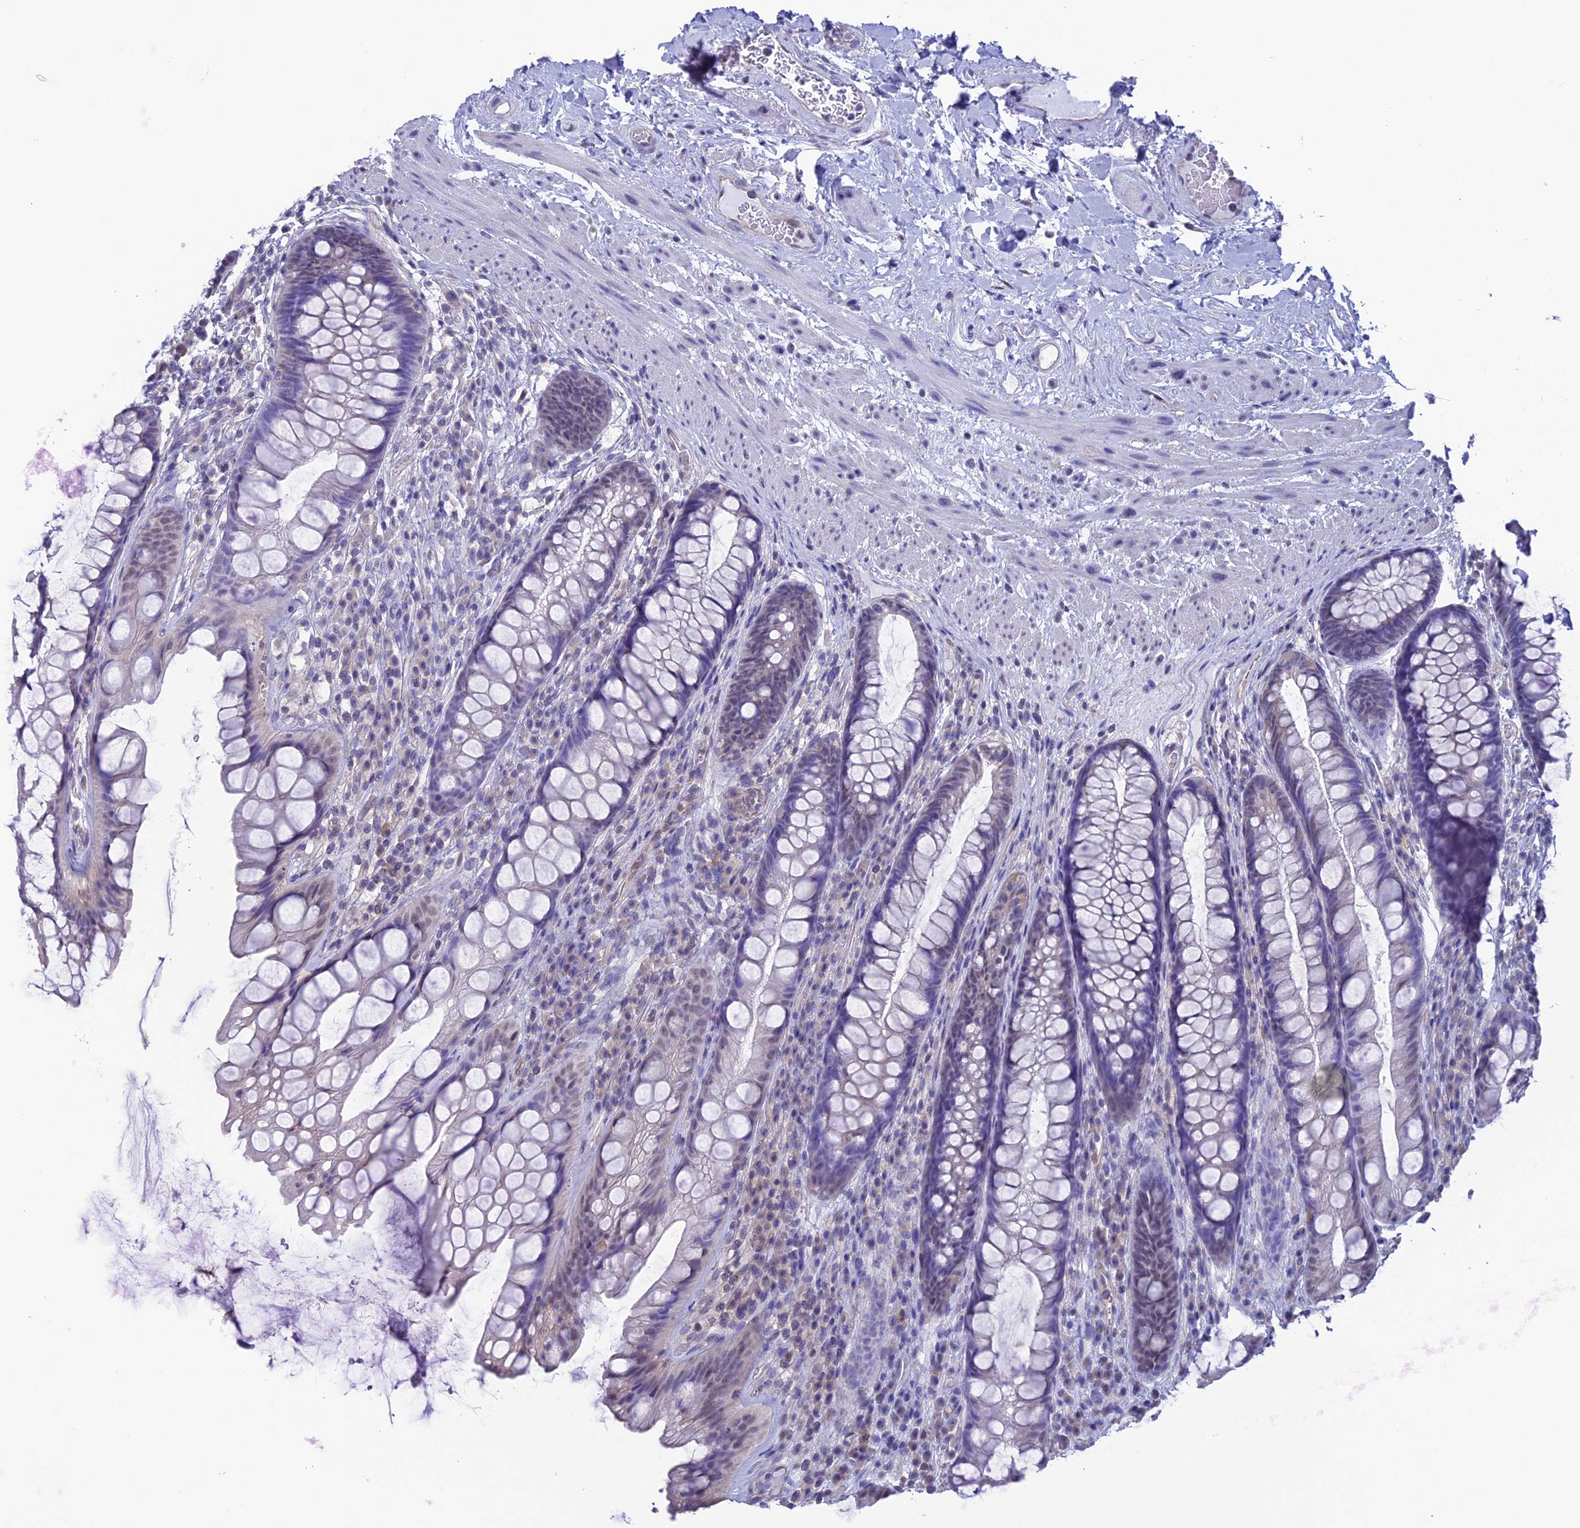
{"staining": {"intensity": "weak", "quantity": "<25%", "location": "nuclear"}, "tissue": "rectum", "cell_type": "Glandular cells", "image_type": "normal", "snomed": [{"axis": "morphology", "description": "Normal tissue, NOS"}, {"axis": "topography", "description": "Rectum"}], "caption": "A high-resolution photomicrograph shows immunohistochemistry (IHC) staining of normal rectum, which displays no significant staining in glandular cells.", "gene": "SLC1A6", "patient": {"sex": "male", "age": 74}}